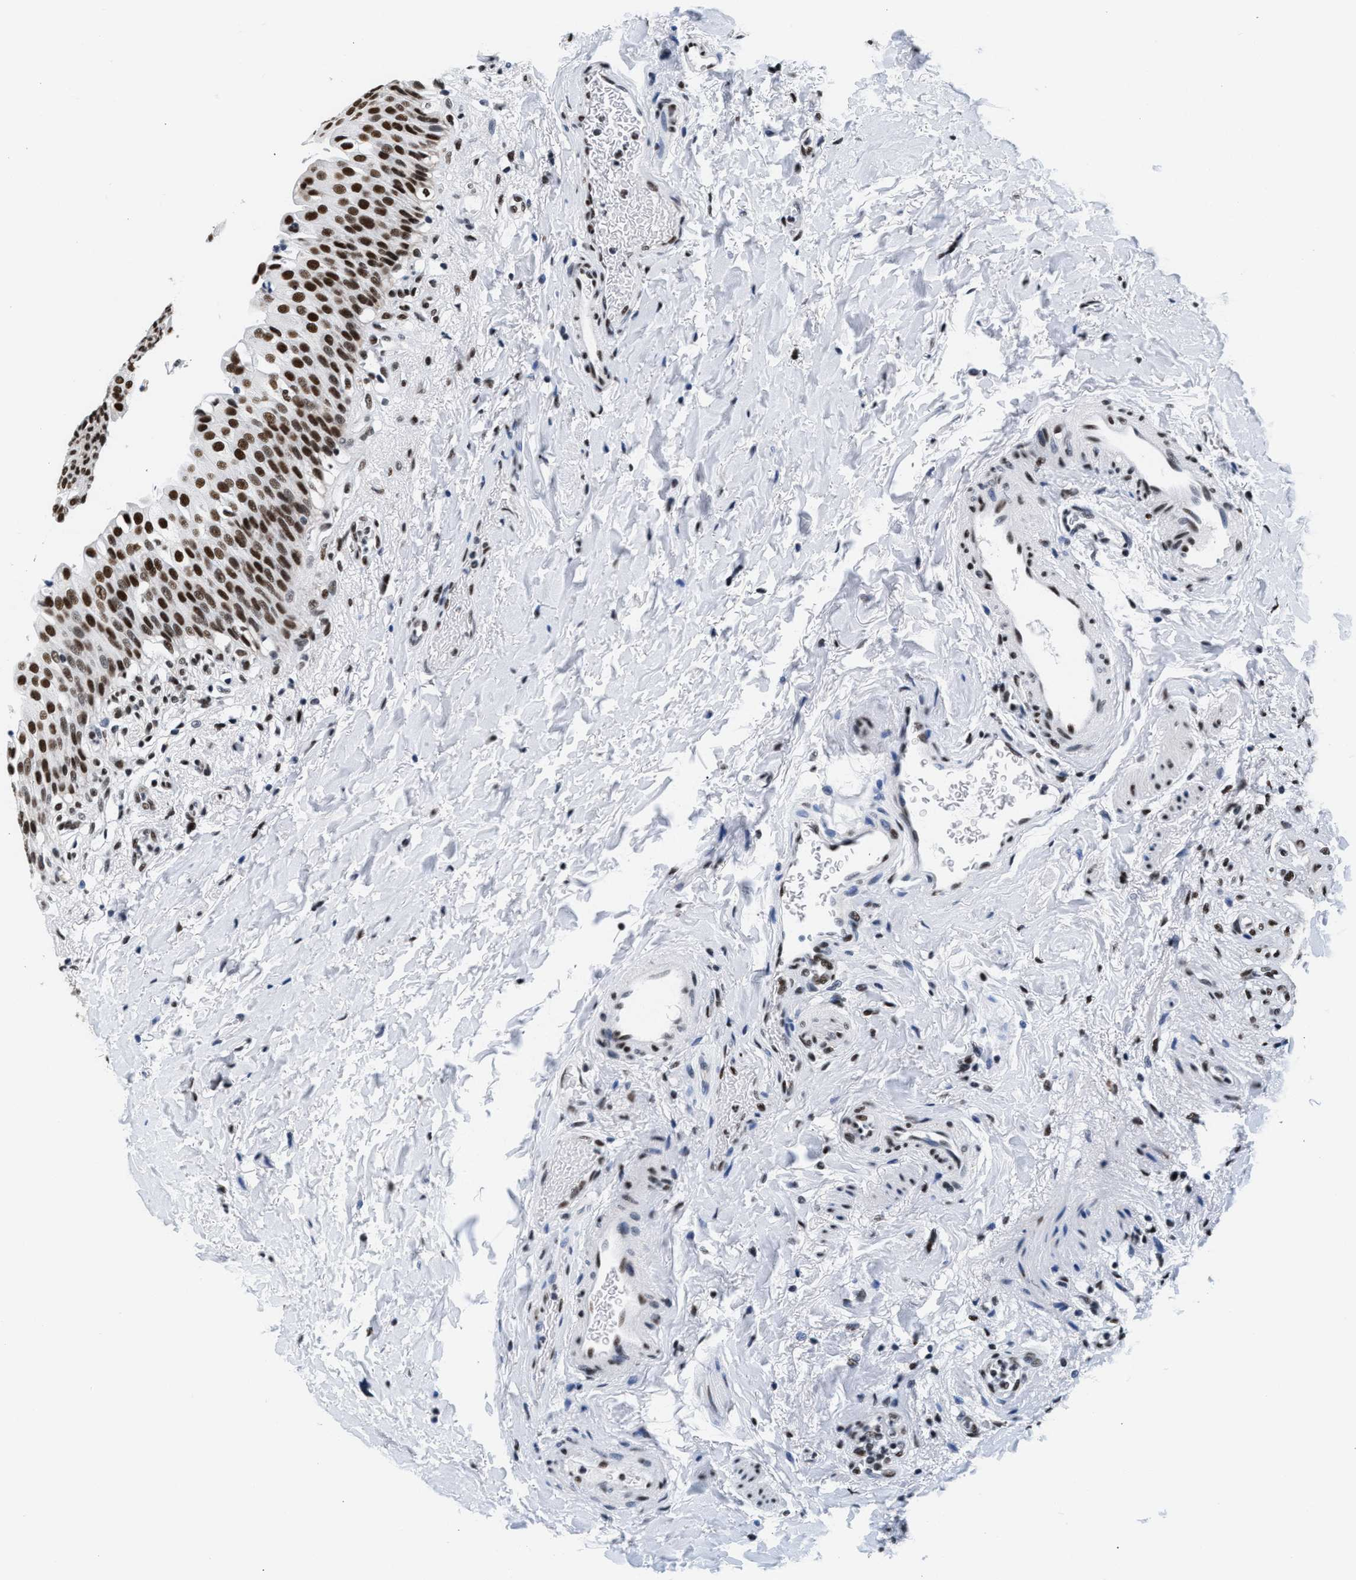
{"staining": {"intensity": "strong", "quantity": ">75%", "location": "nuclear"}, "tissue": "urinary bladder", "cell_type": "Urothelial cells", "image_type": "normal", "snomed": [{"axis": "morphology", "description": "Normal tissue, NOS"}, {"axis": "topography", "description": "Urinary bladder"}], "caption": "Urinary bladder stained with IHC demonstrates strong nuclear positivity in about >75% of urothelial cells. (DAB (3,3'-diaminobenzidine) IHC with brightfield microscopy, high magnification).", "gene": "RAD50", "patient": {"sex": "female", "age": 60}}